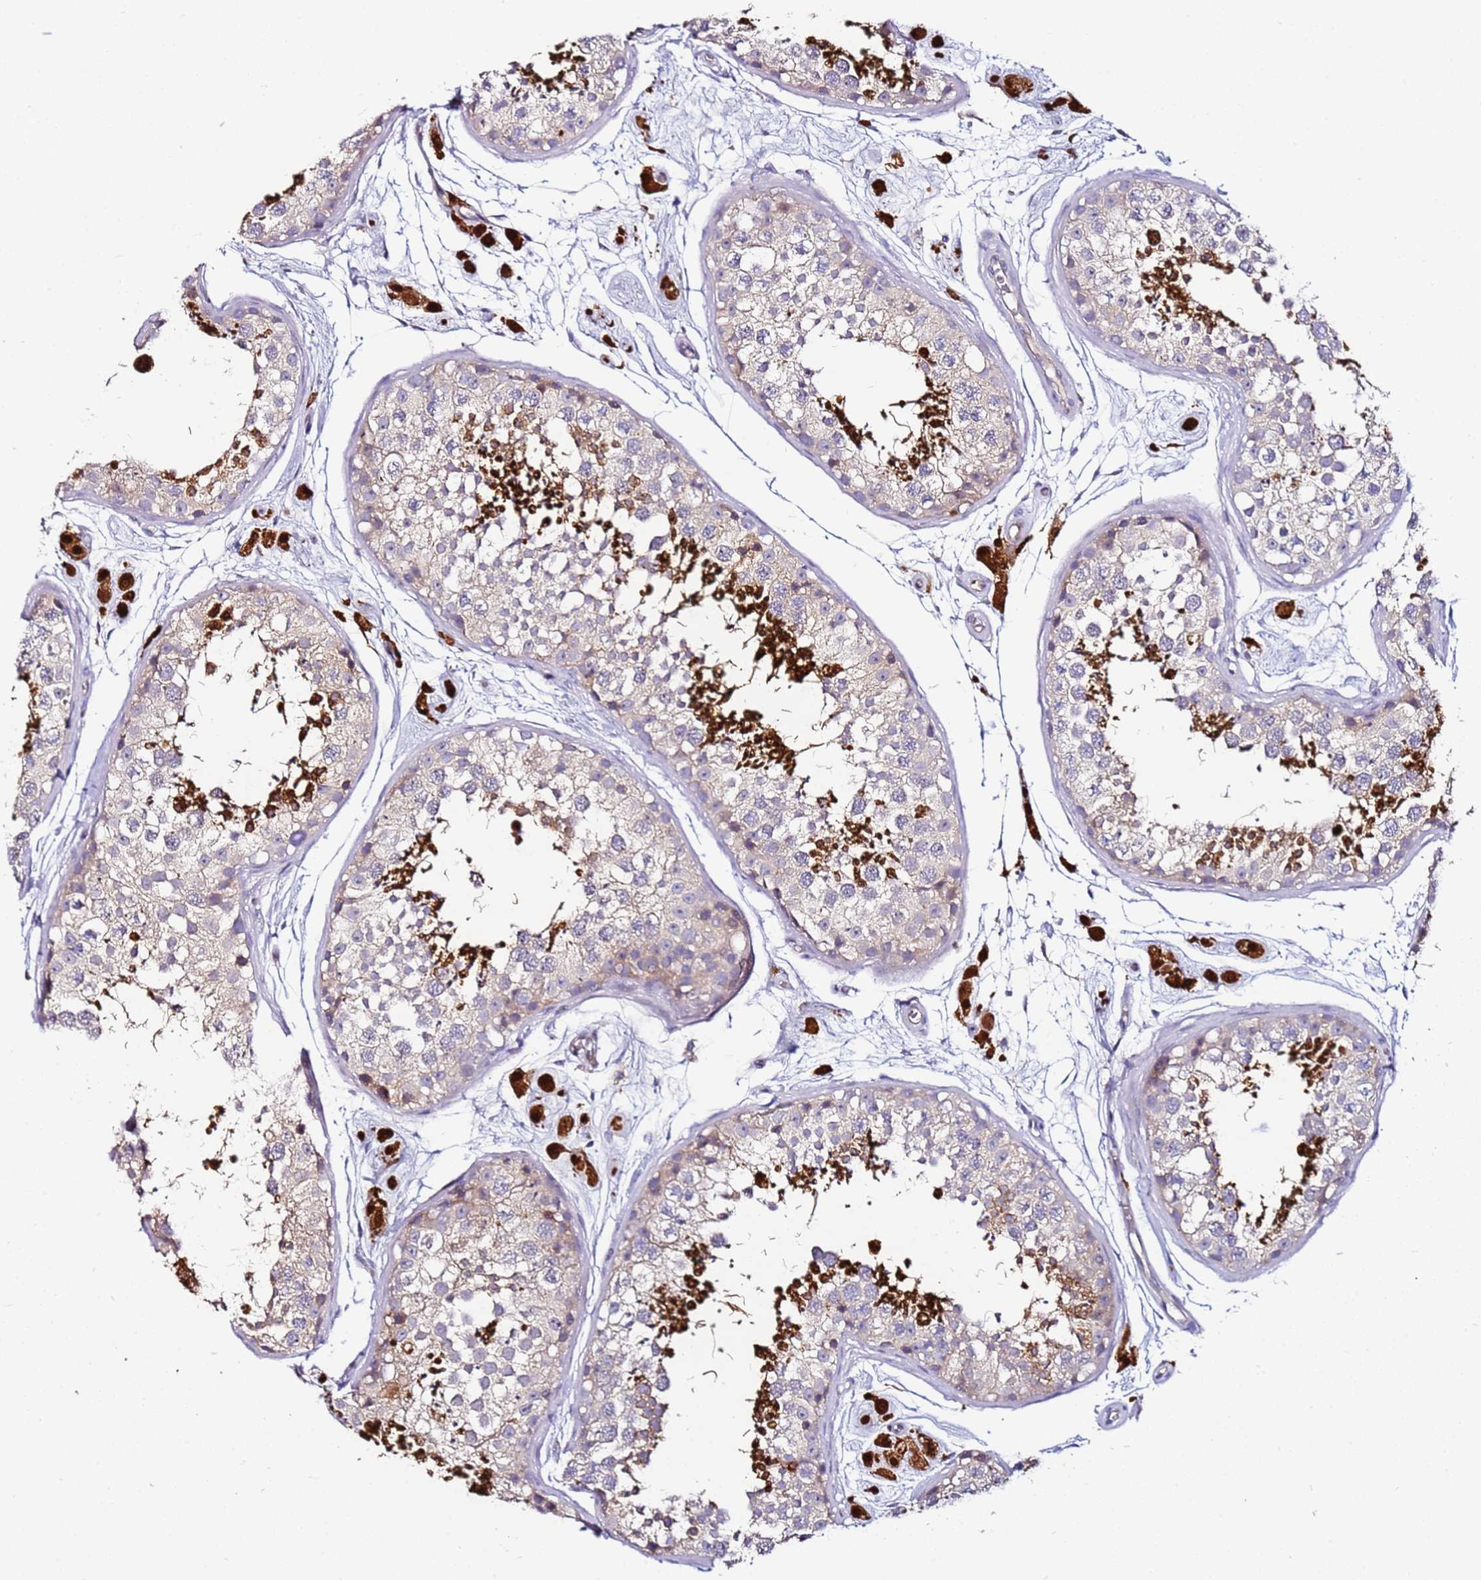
{"staining": {"intensity": "strong", "quantity": "<25%", "location": "cytoplasmic/membranous"}, "tissue": "testis", "cell_type": "Cells in seminiferous ducts", "image_type": "normal", "snomed": [{"axis": "morphology", "description": "Normal tissue, NOS"}, {"axis": "topography", "description": "Testis"}], "caption": "Testis stained for a protein (brown) demonstrates strong cytoplasmic/membranous positive staining in approximately <25% of cells in seminiferous ducts.", "gene": "SRRM5", "patient": {"sex": "male", "age": 25}}